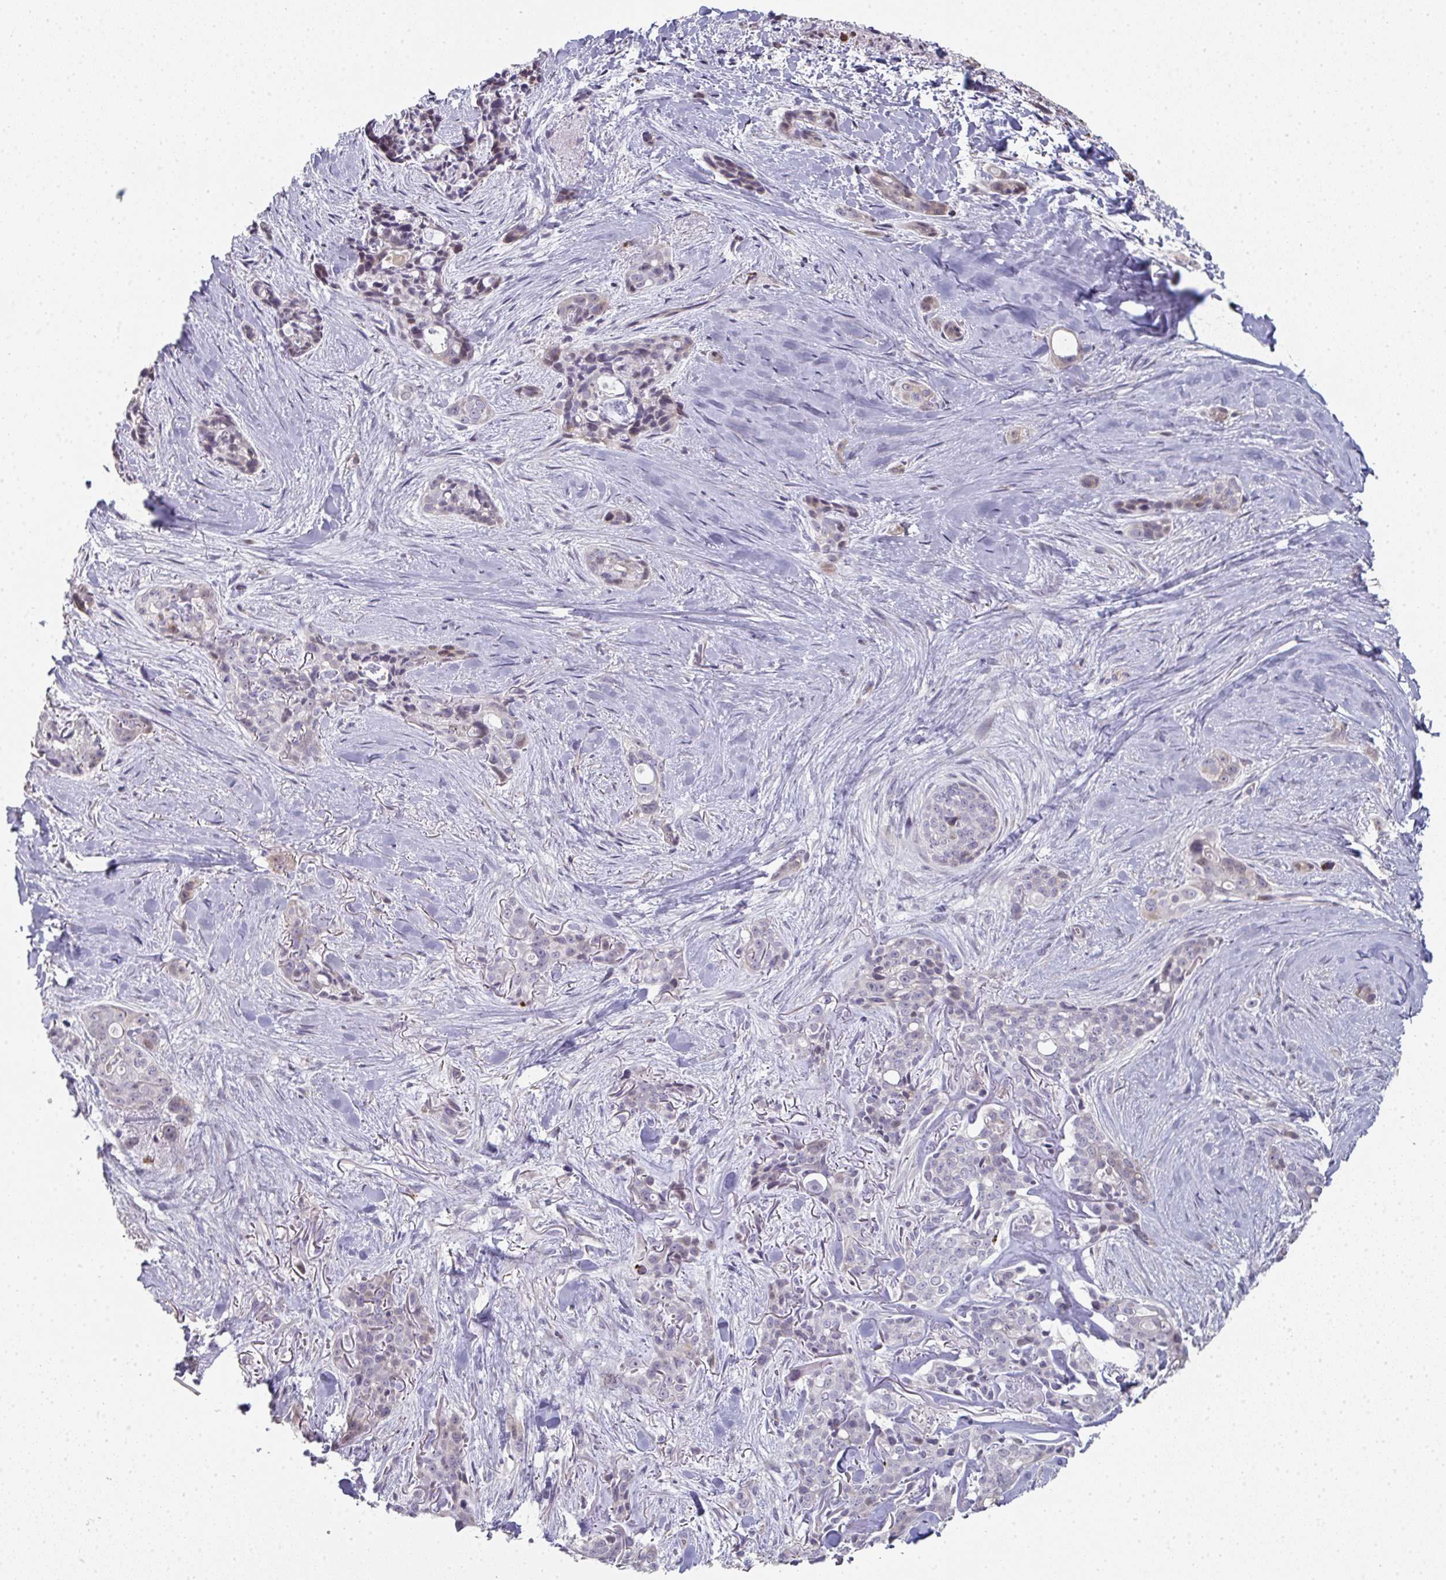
{"staining": {"intensity": "weak", "quantity": "<25%", "location": "cytoplasmic/membranous"}, "tissue": "skin cancer", "cell_type": "Tumor cells", "image_type": "cancer", "snomed": [{"axis": "morphology", "description": "Basal cell carcinoma"}, {"axis": "topography", "description": "Skin"}], "caption": "Tumor cells show no significant staining in skin cancer.", "gene": "A1CF", "patient": {"sex": "female", "age": 79}}